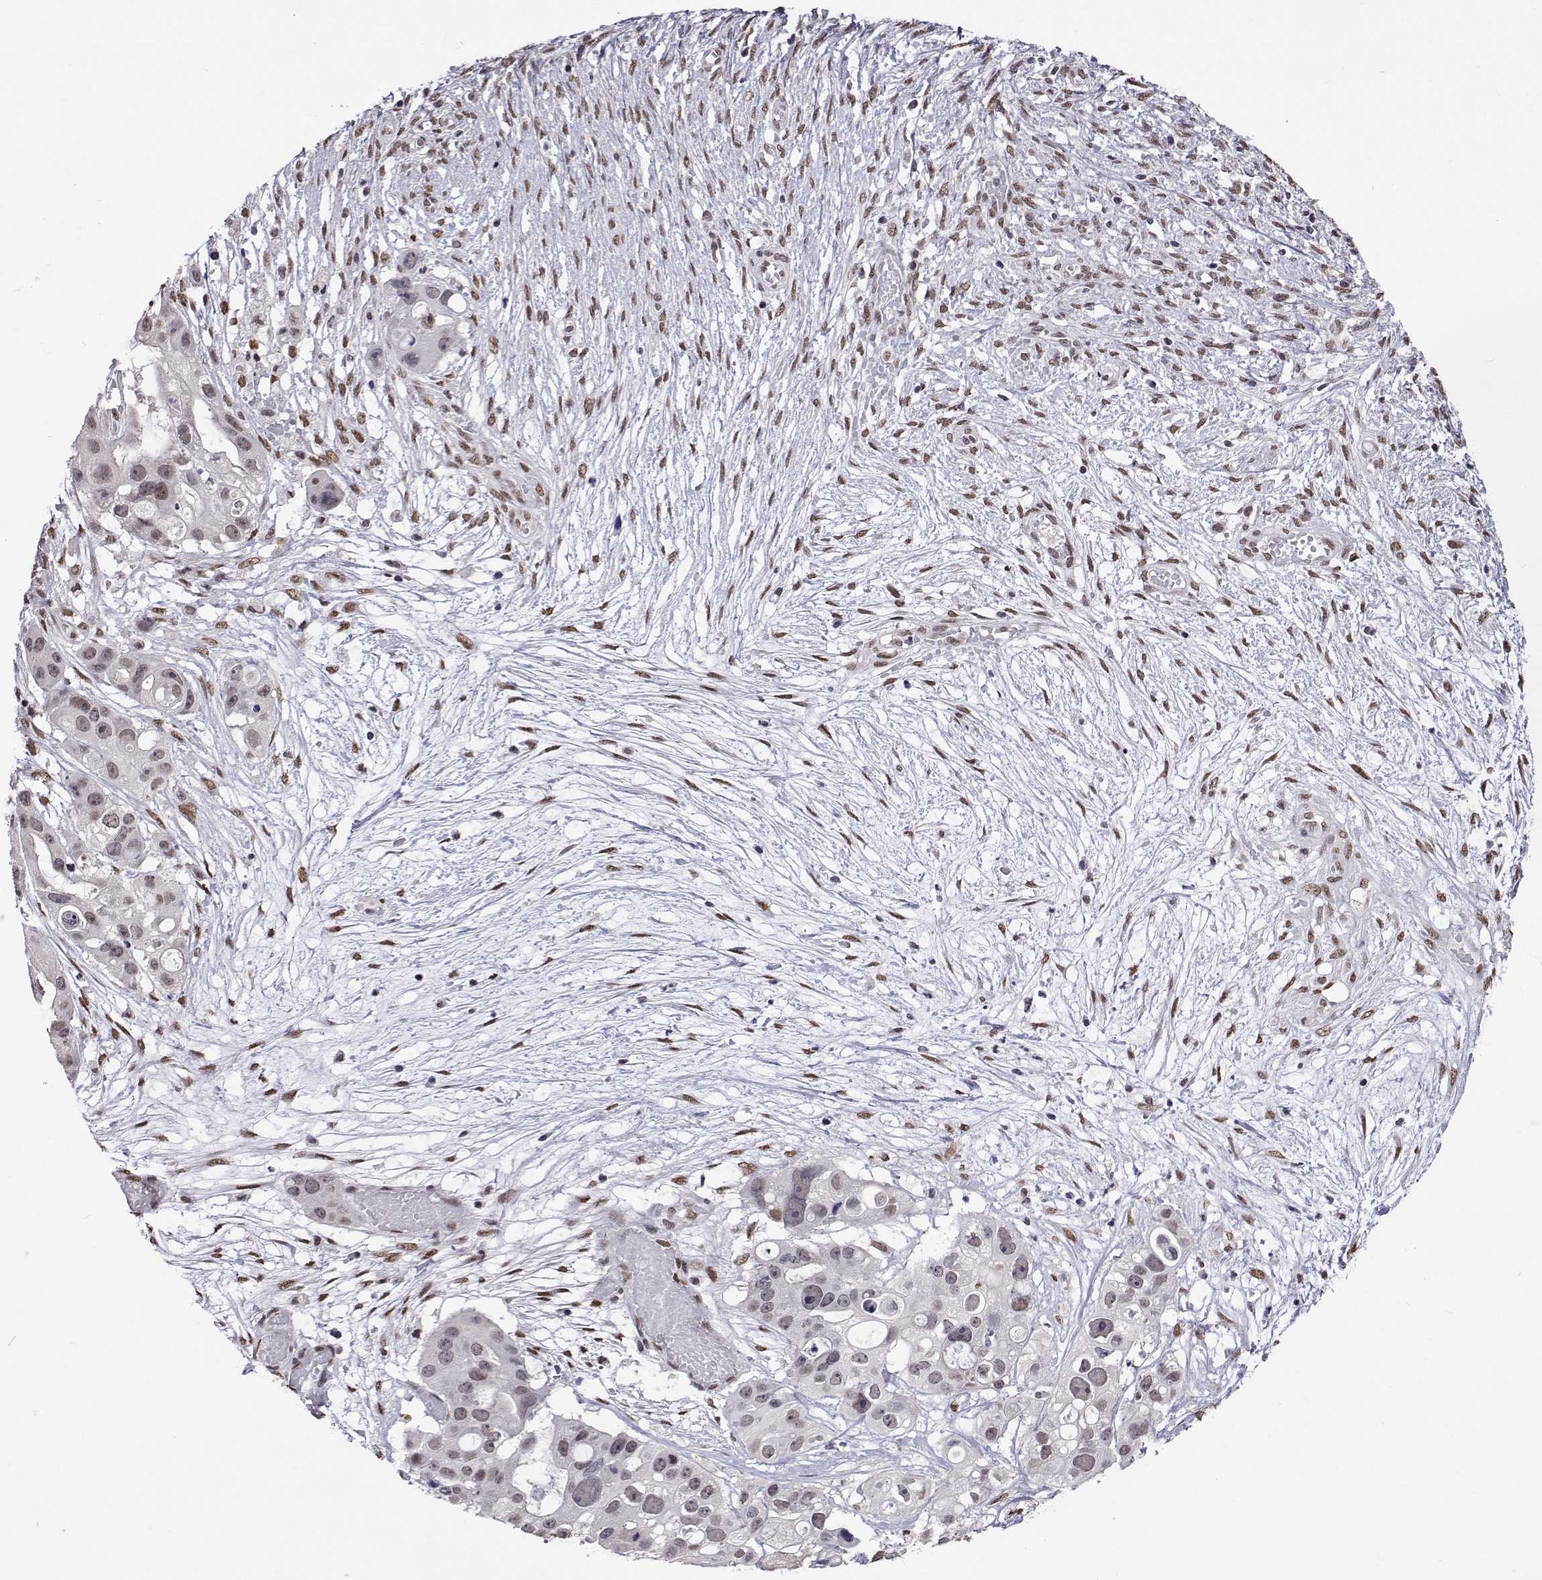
{"staining": {"intensity": "weak", "quantity": ">75%", "location": "nuclear"}, "tissue": "ovarian cancer", "cell_type": "Tumor cells", "image_type": "cancer", "snomed": [{"axis": "morphology", "description": "Cystadenocarcinoma, serous, NOS"}, {"axis": "topography", "description": "Ovary"}], "caption": "Weak nuclear expression is seen in about >75% of tumor cells in ovarian cancer. (Stains: DAB in brown, nuclei in blue, Microscopy: brightfield microscopy at high magnification).", "gene": "HNRNPA0", "patient": {"sex": "female", "age": 56}}